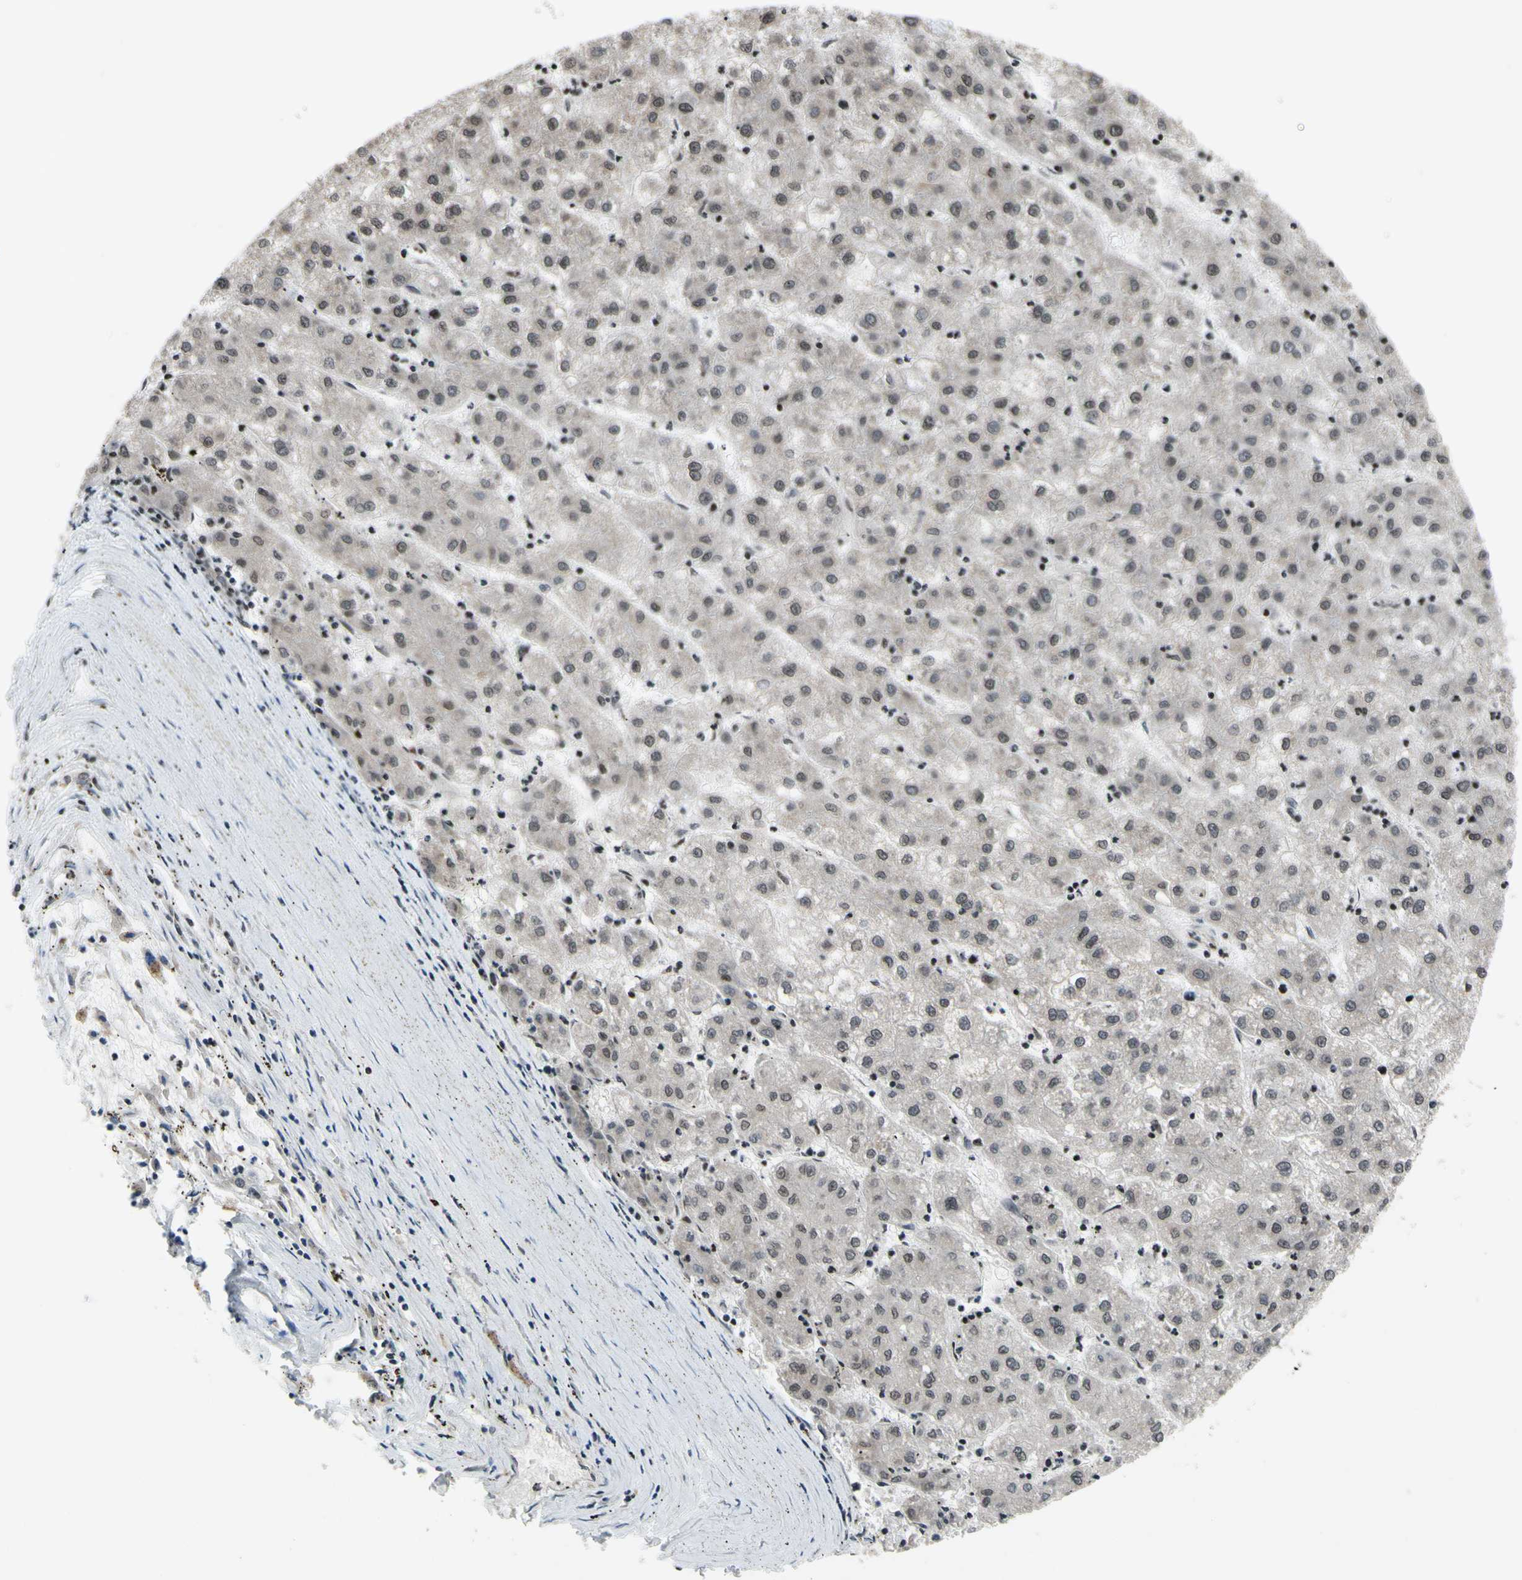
{"staining": {"intensity": "weak", "quantity": "25%-75%", "location": "cytoplasmic/membranous,nuclear"}, "tissue": "liver cancer", "cell_type": "Tumor cells", "image_type": "cancer", "snomed": [{"axis": "morphology", "description": "Carcinoma, Hepatocellular, NOS"}, {"axis": "topography", "description": "Liver"}], "caption": "Weak cytoplasmic/membranous and nuclear protein expression is appreciated in approximately 25%-75% of tumor cells in hepatocellular carcinoma (liver).", "gene": "XPO1", "patient": {"sex": "male", "age": 72}}